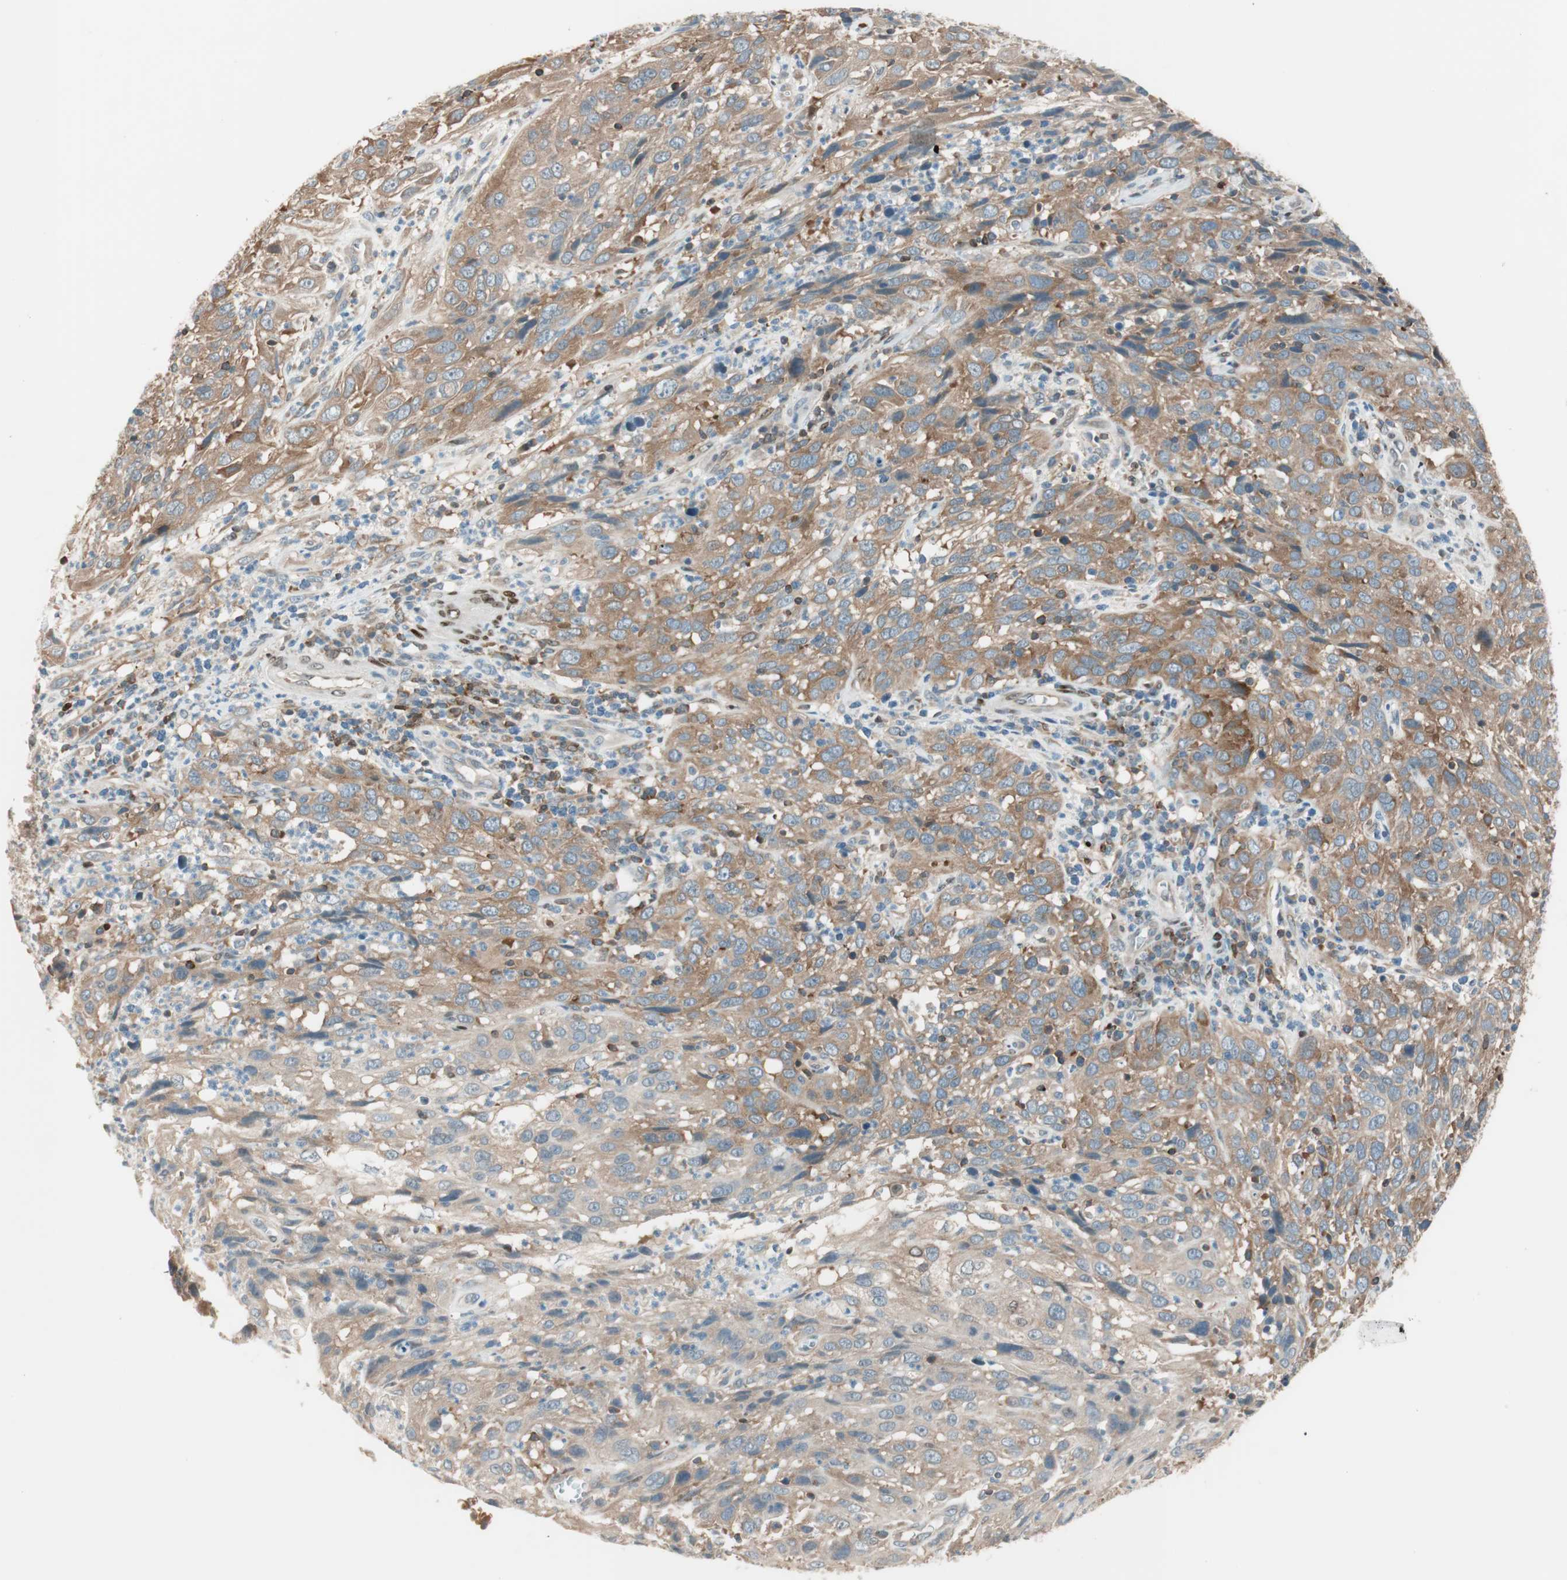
{"staining": {"intensity": "moderate", "quantity": ">75%", "location": "cytoplasmic/membranous"}, "tissue": "cervical cancer", "cell_type": "Tumor cells", "image_type": "cancer", "snomed": [{"axis": "morphology", "description": "Squamous cell carcinoma, NOS"}, {"axis": "topography", "description": "Cervix"}], "caption": "An IHC histopathology image of tumor tissue is shown. Protein staining in brown shows moderate cytoplasmic/membranous positivity in cervical squamous cell carcinoma within tumor cells.", "gene": "BIN1", "patient": {"sex": "female", "age": 32}}